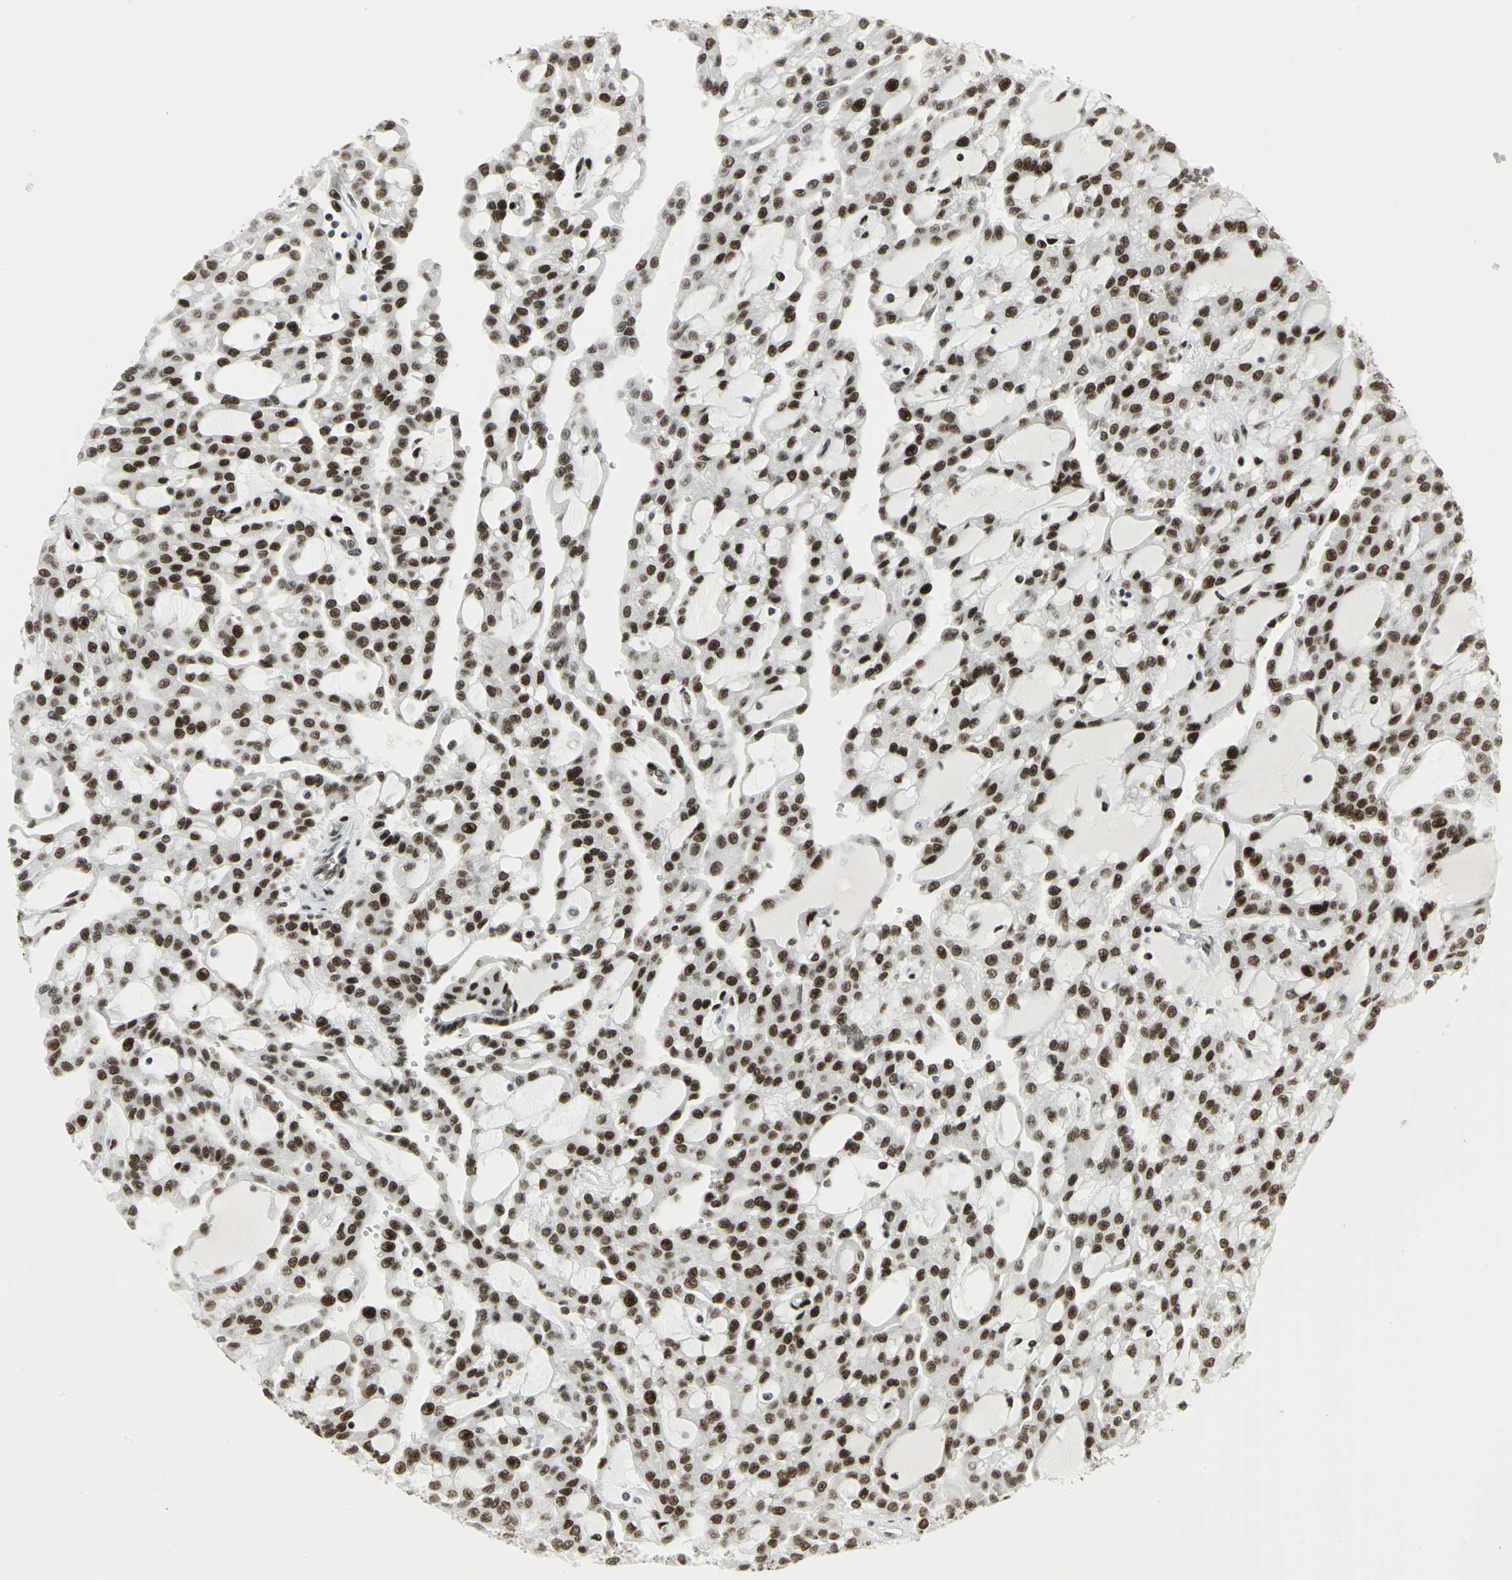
{"staining": {"intensity": "strong", "quantity": ">75%", "location": "nuclear"}, "tissue": "renal cancer", "cell_type": "Tumor cells", "image_type": "cancer", "snomed": [{"axis": "morphology", "description": "Adenocarcinoma, NOS"}, {"axis": "topography", "description": "Kidney"}], "caption": "Immunohistochemical staining of adenocarcinoma (renal) demonstrates high levels of strong nuclear positivity in approximately >75% of tumor cells. The protein is shown in brown color, while the nuclei are stained blue.", "gene": "SMARCA4", "patient": {"sex": "male", "age": 63}}